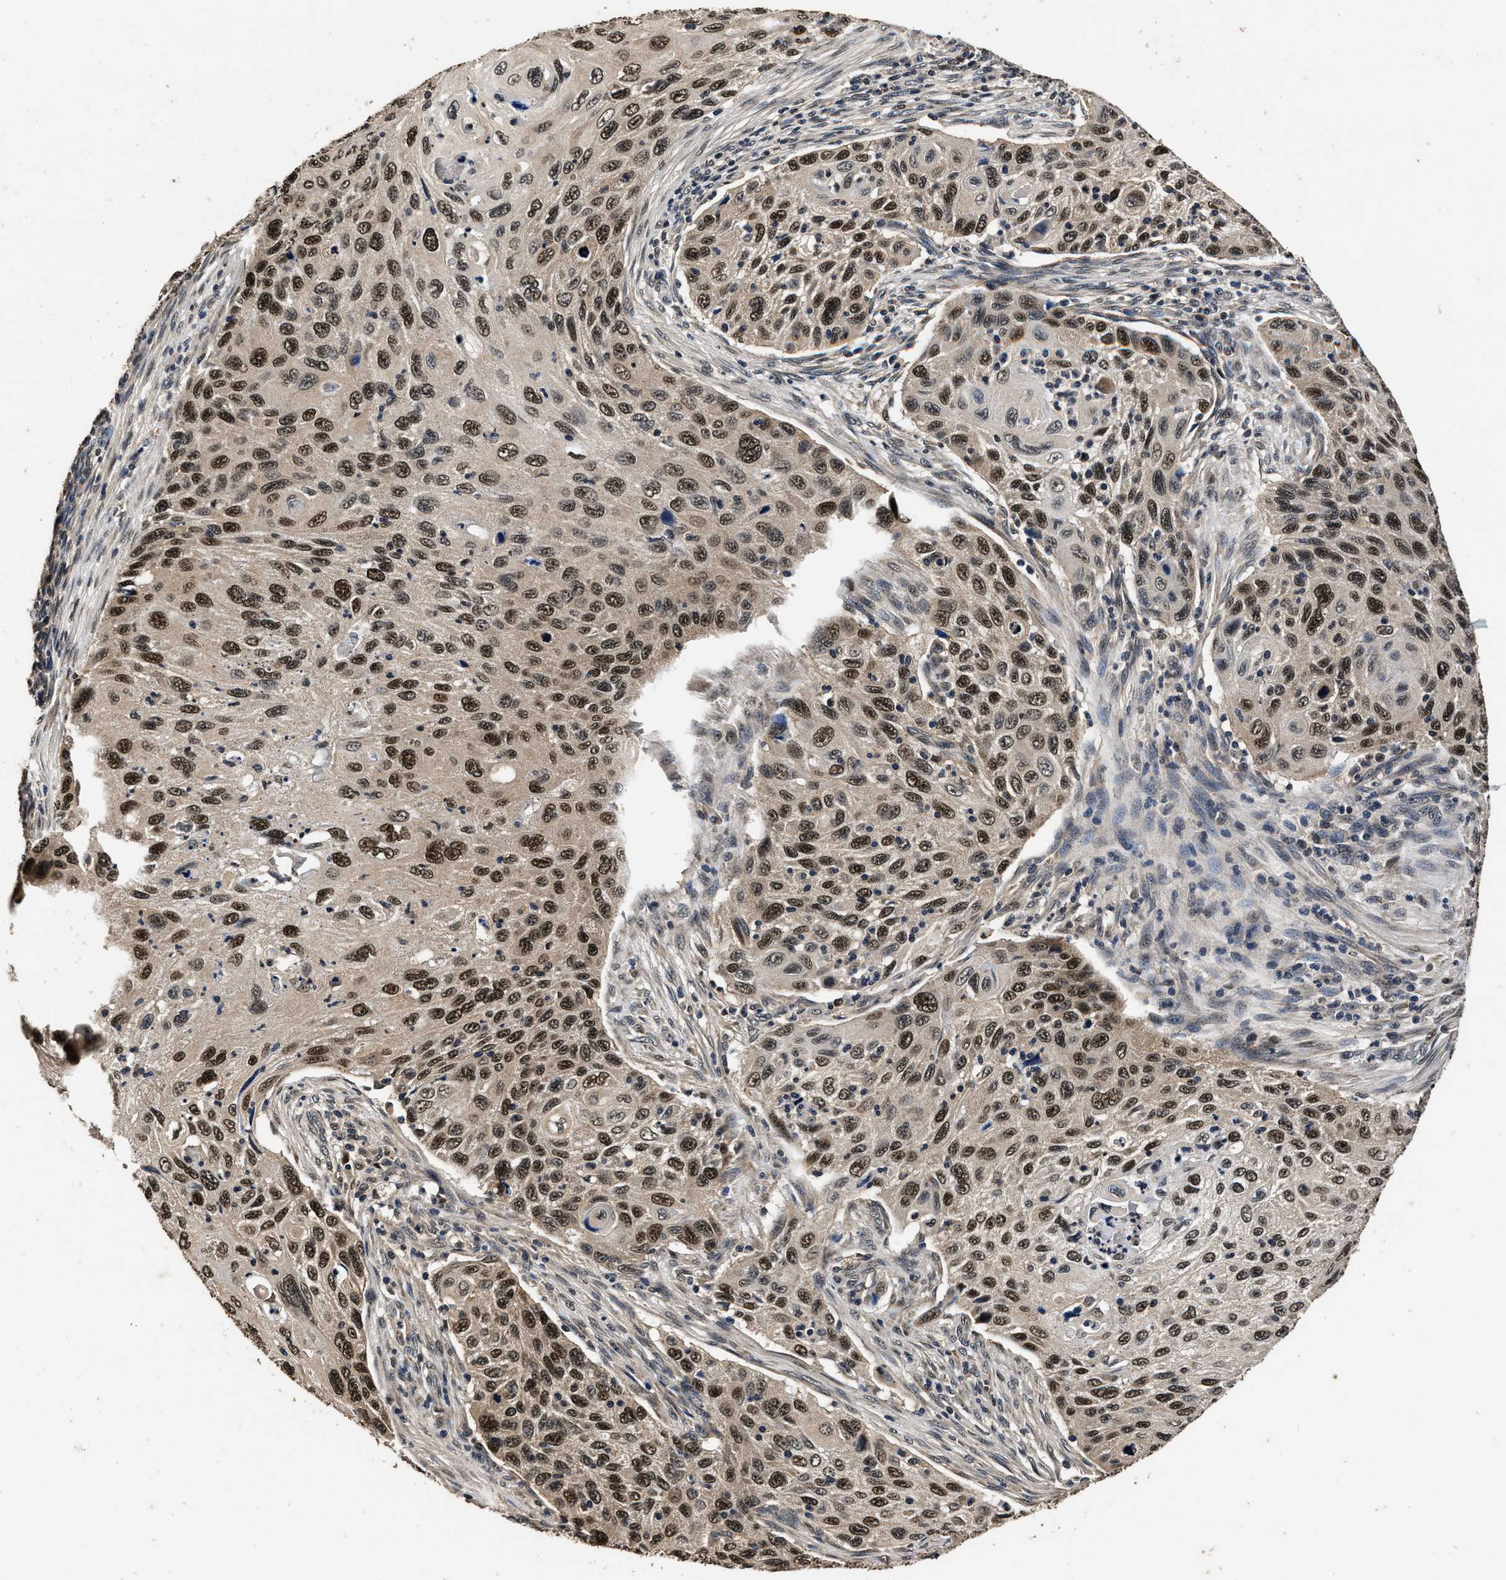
{"staining": {"intensity": "strong", "quantity": ">75%", "location": "nuclear"}, "tissue": "cervical cancer", "cell_type": "Tumor cells", "image_type": "cancer", "snomed": [{"axis": "morphology", "description": "Squamous cell carcinoma, NOS"}, {"axis": "topography", "description": "Cervix"}], "caption": "Immunohistochemistry (IHC) histopathology image of human cervical squamous cell carcinoma stained for a protein (brown), which shows high levels of strong nuclear staining in about >75% of tumor cells.", "gene": "CSTF1", "patient": {"sex": "female", "age": 70}}